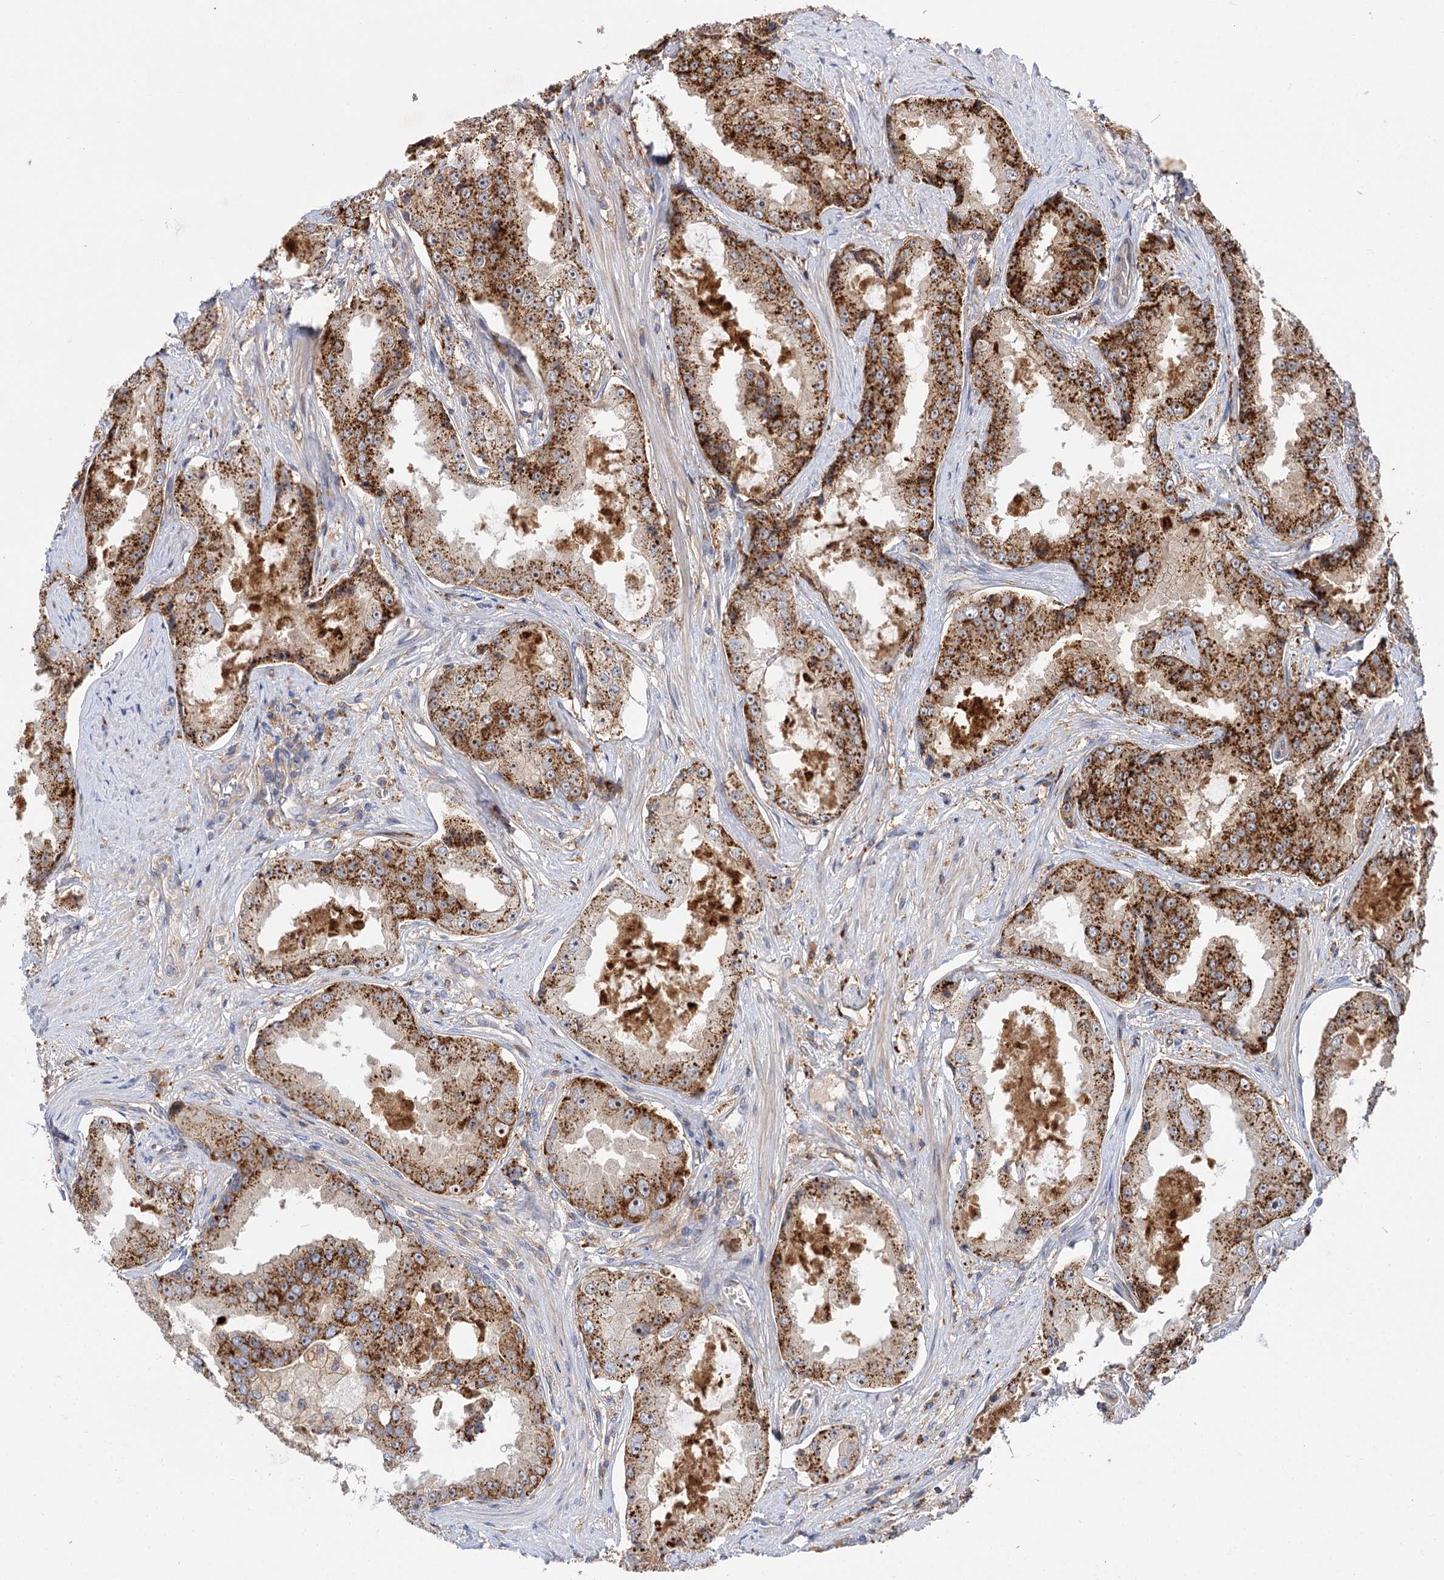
{"staining": {"intensity": "strong", "quantity": ">75%", "location": "cytoplasmic/membranous"}, "tissue": "prostate cancer", "cell_type": "Tumor cells", "image_type": "cancer", "snomed": [{"axis": "morphology", "description": "Adenocarcinoma, High grade"}, {"axis": "topography", "description": "Prostate"}], "caption": "Human prostate high-grade adenocarcinoma stained for a protein (brown) displays strong cytoplasmic/membranous positive expression in about >75% of tumor cells.", "gene": "PATL1", "patient": {"sex": "male", "age": 73}}